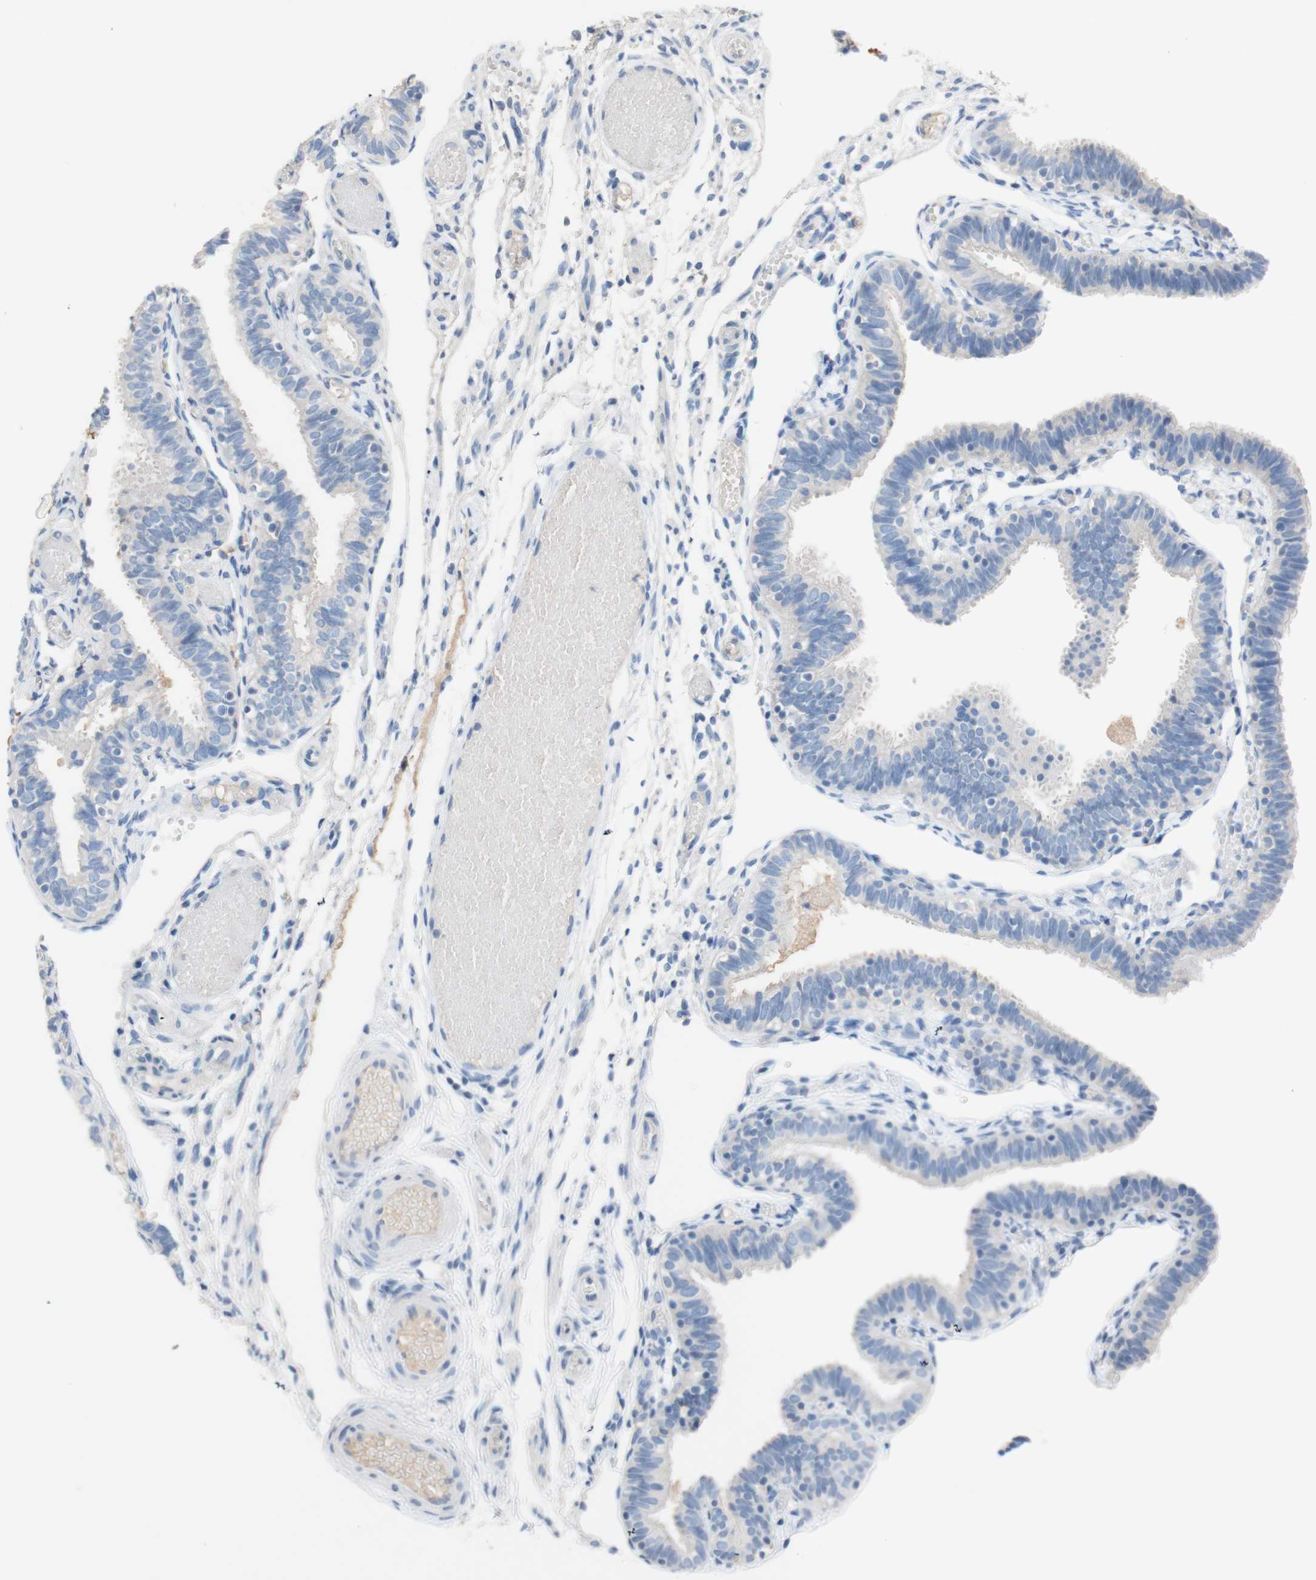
{"staining": {"intensity": "weak", "quantity": ">75%", "location": "cytoplasmic/membranous"}, "tissue": "fallopian tube", "cell_type": "Glandular cells", "image_type": "normal", "snomed": [{"axis": "morphology", "description": "Normal tissue, NOS"}, {"axis": "topography", "description": "Fallopian tube"}], "caption": "Glandular cells show low levels of weak cytoplasmic/membranous expression in approximately >75% of cells in unremarkable human fallopian tube.", "gene": "PACSIN1", "patient": {"sex": "female", "age": 46}}